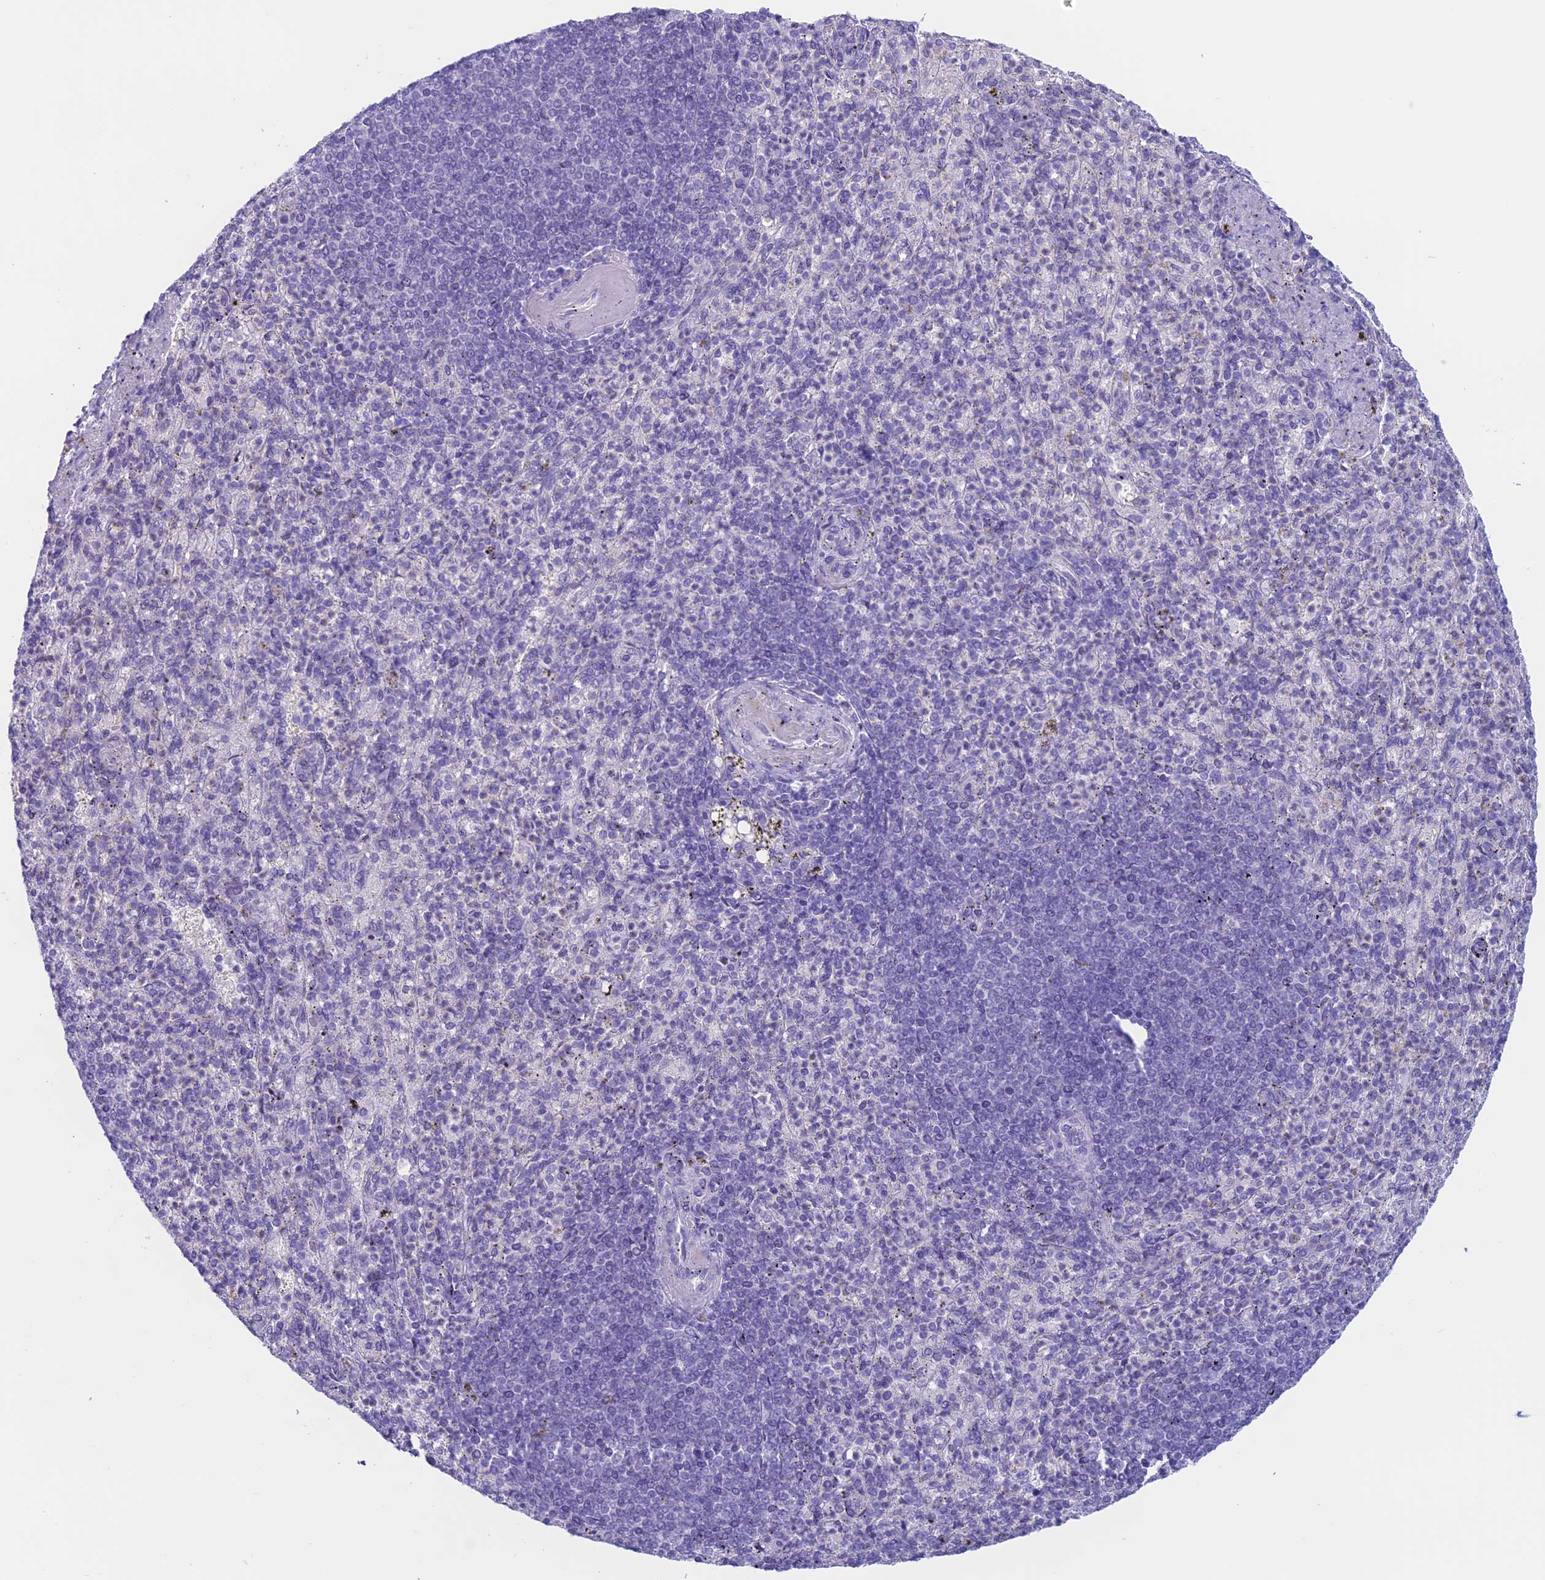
{"staining": {"intensity": "negative", "quantity": "none", "location": "none"}, "tissue": "spleen", "cell_type": "Cells in red pulp", "image_type": "normal", "snomed": [{"axis": "morphology", "description": "Normal tissue, NOS"}, {"axis": "topography", "description": "Spleen"}], "caption": "Immunohistochemistry (IHC) of unremarkable spleen demonstrates no staining in cells in red pulp. (Brightfield microscopy of DAB (3,3'-diaminobenzidine) immunohistochemistry at high magnification).", "gene": "RP1", "patient": {"sex": "female", "age": 74}}